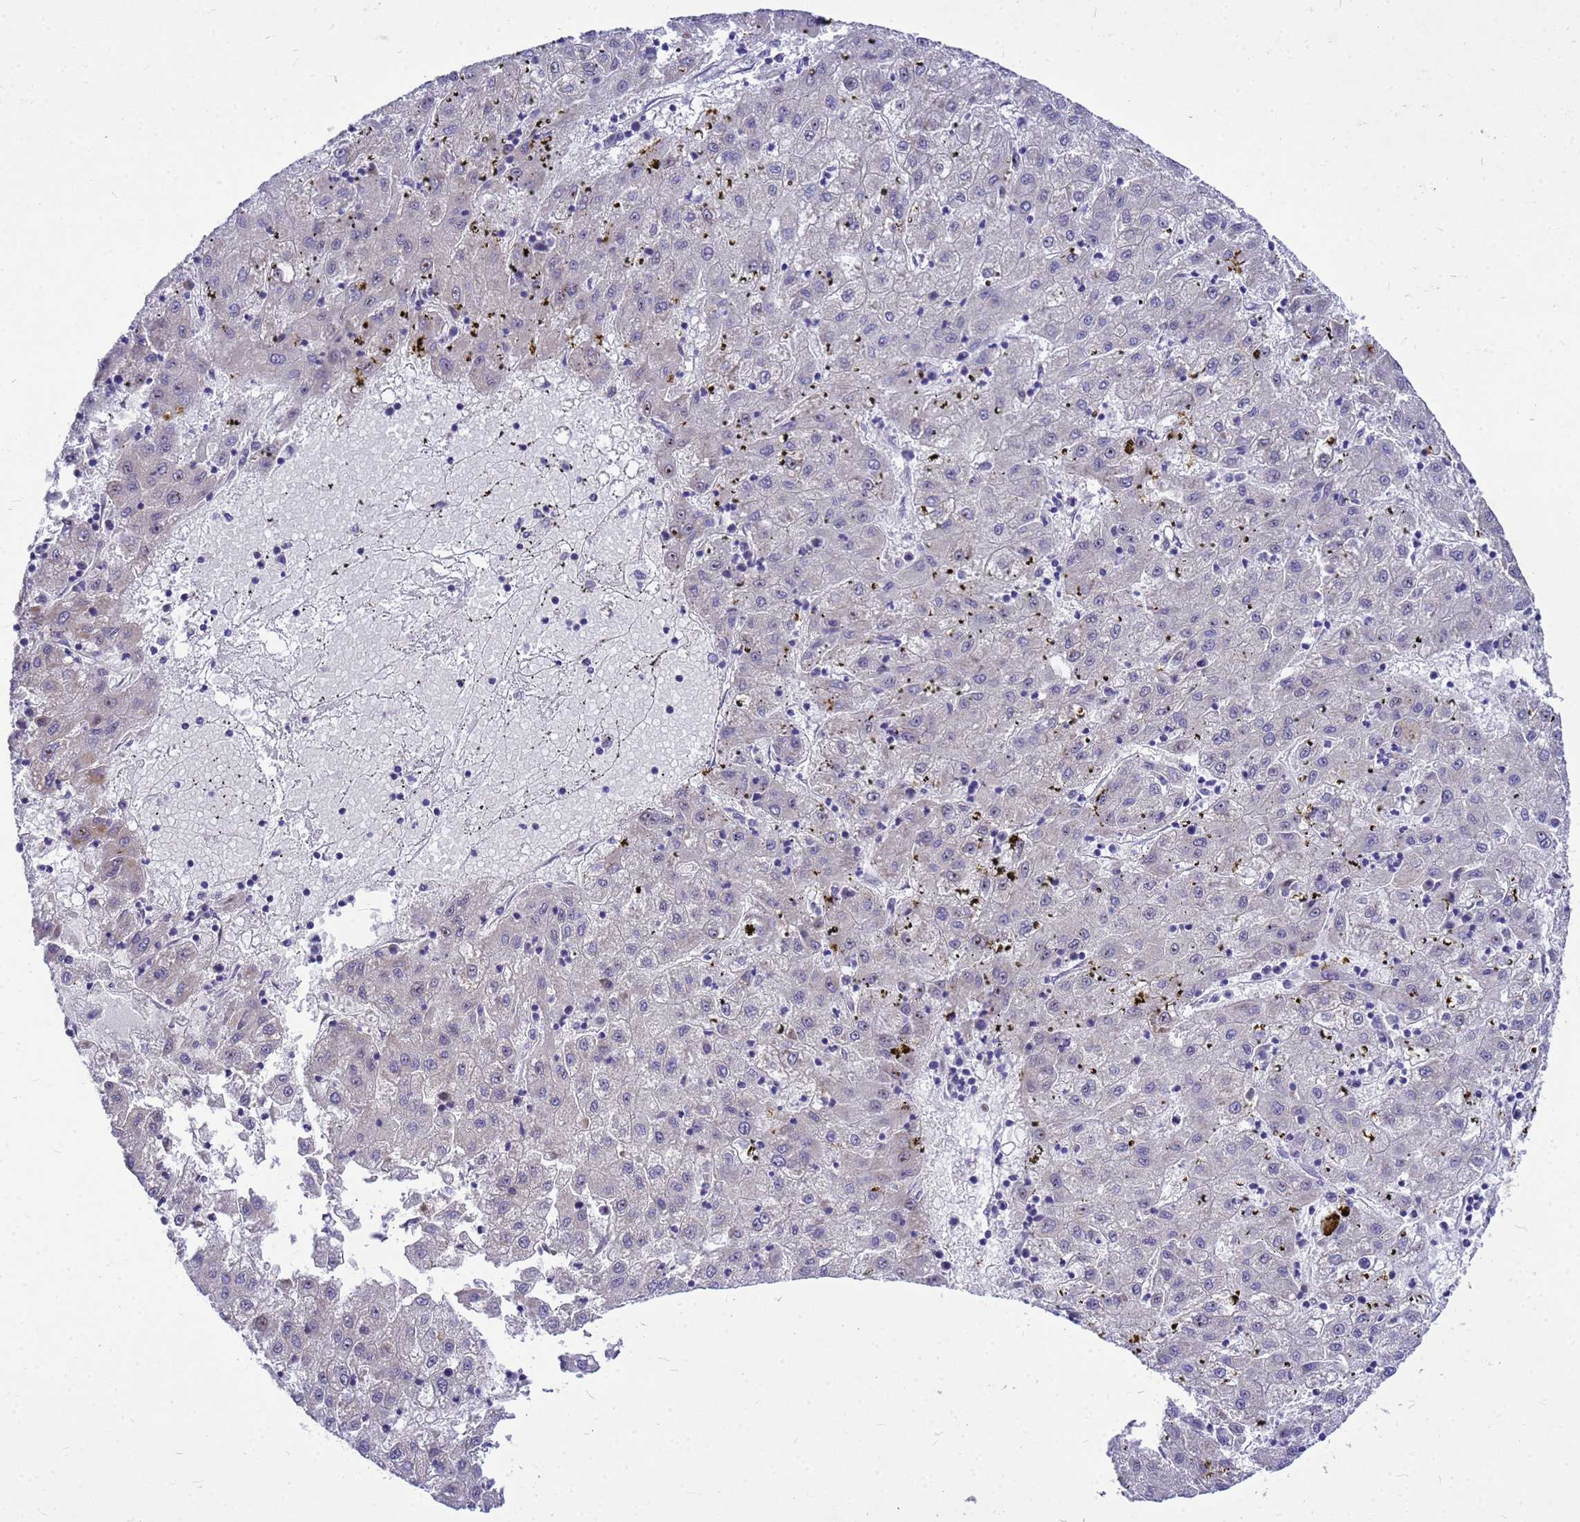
{"staining": {"intensity": "negative", "quantity": "none", "location": "none"}, "tissue": "liver cancer", "cell_type": "Tumor cells", "image_type": "cancer", "snomed": [{"axis": "morphology", "description": "Carcinoma, Hepatocellular, NOS"}, {"axis": "topography", "description": "Liver"}], "caption": "Tumor cells show no significant staining in liver cancer.", "gene": "POP7", "patient": {"sex": "male", "age": 72}}